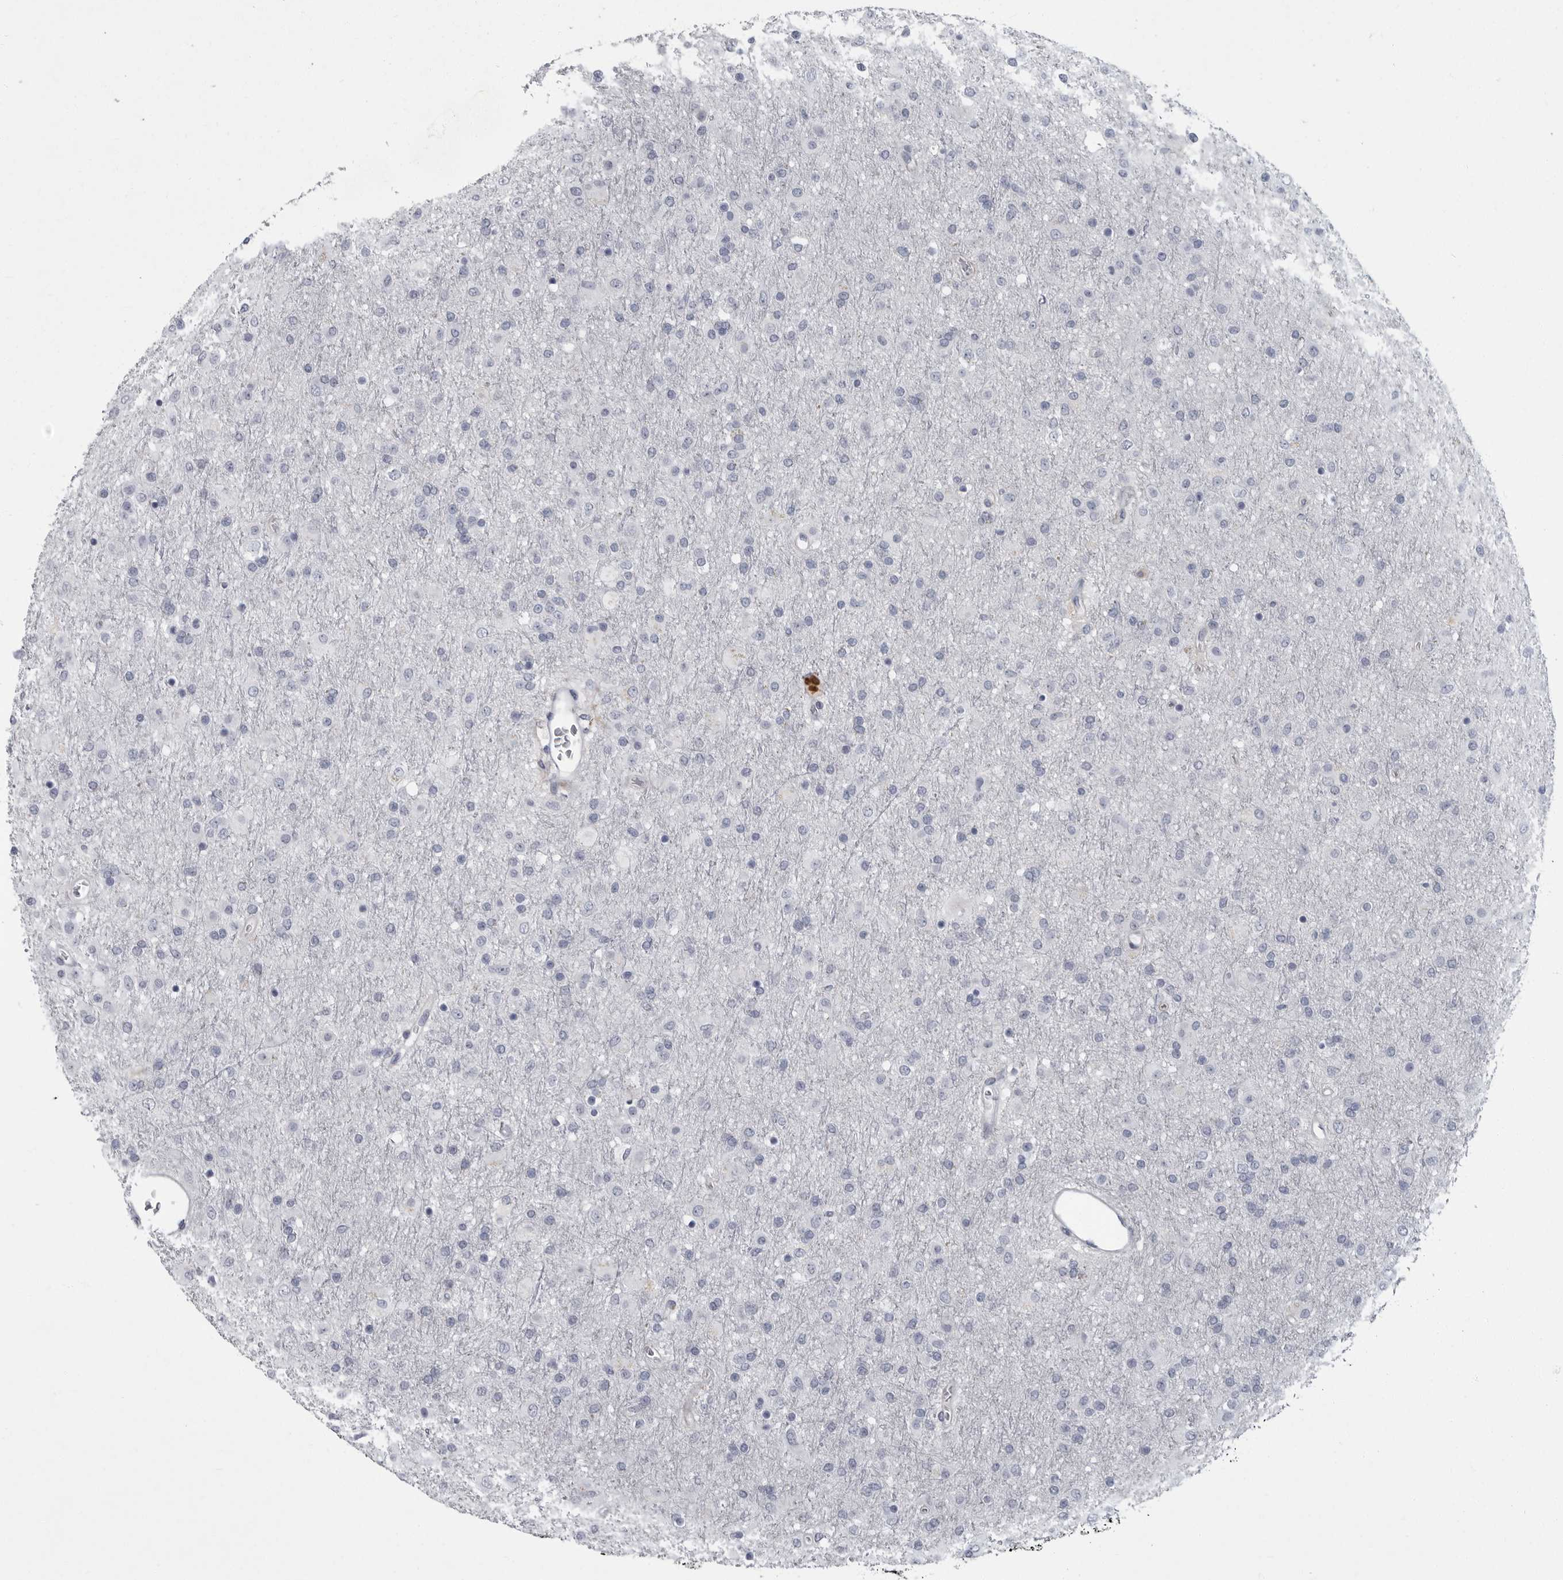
{"staining": {"intensity": "negative", "quantity": "none", "location": "none"}, "tissue": "glioma", "cell_type": "Tumor cells", "image_type": "cancer", "snomed": [{"axis": "morphology", "description": "Glioma, malignant, Low grade"}, {"axis": "topography", "description": "Brain"}], "caption": "High power microscopy micrograph of an IHC photomicrograph of glioma, revealing no significant expression in tumor cells.", "gene": "SLC25A39", "patient": {"sex": "male", "age": 65}}